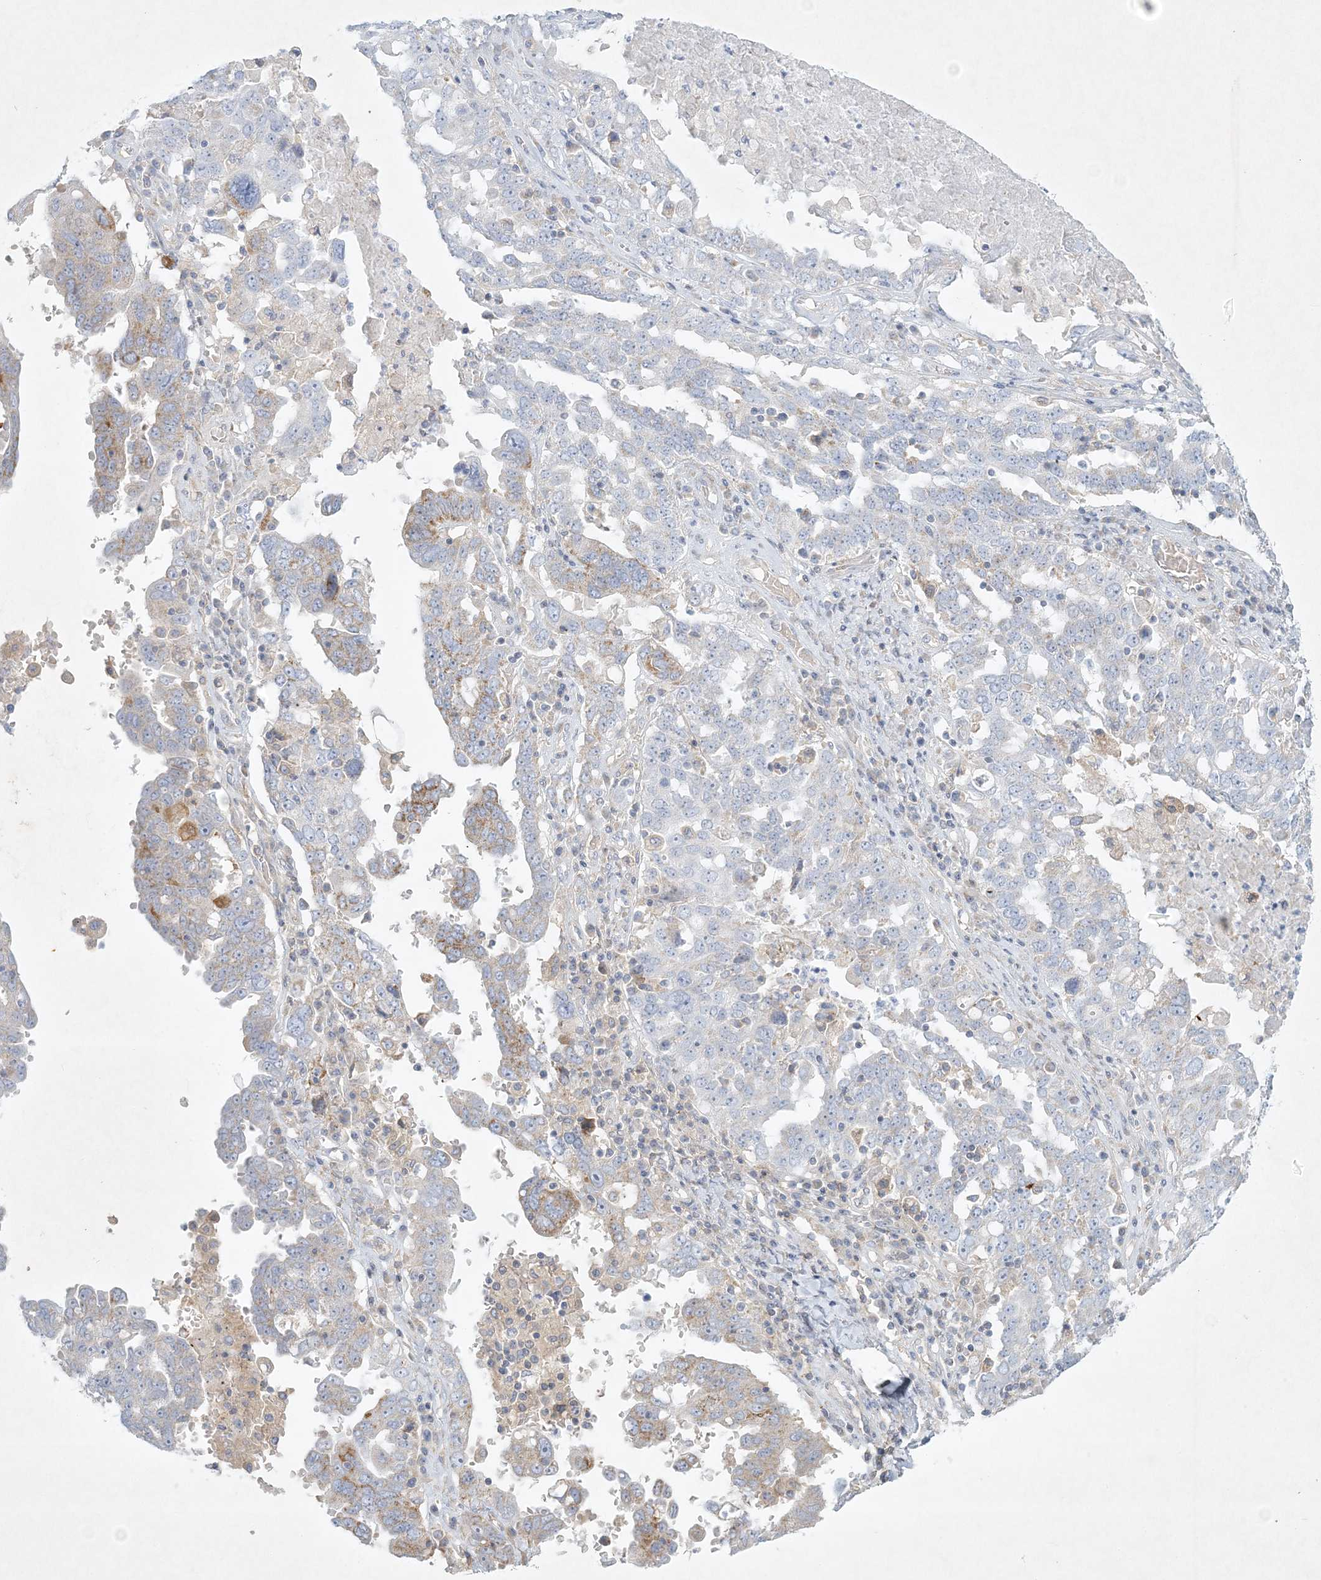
{"staining": {"intensity": "weak", "quantity": "<25%", "location": "cytoplasmic/membranous"}, "tissue": "ovarian cancer", "cell_type": "Tumor cells", "image_type": "cancer", "snomed": [{"axis": "morphology", "description": "Carcinoma, endometroid"}, {"axis": "topography", "description": "Ovary"}], "caption": "This image is of ovarian endometroid carcinoma stained with immunohistochemistry (IHC) to label a protein in brown with the nuclei are counter-stained blue. There is no expression in tumor cells.", "gene": "STK11IP", "patient": {"sex": "female", "age": 62}}